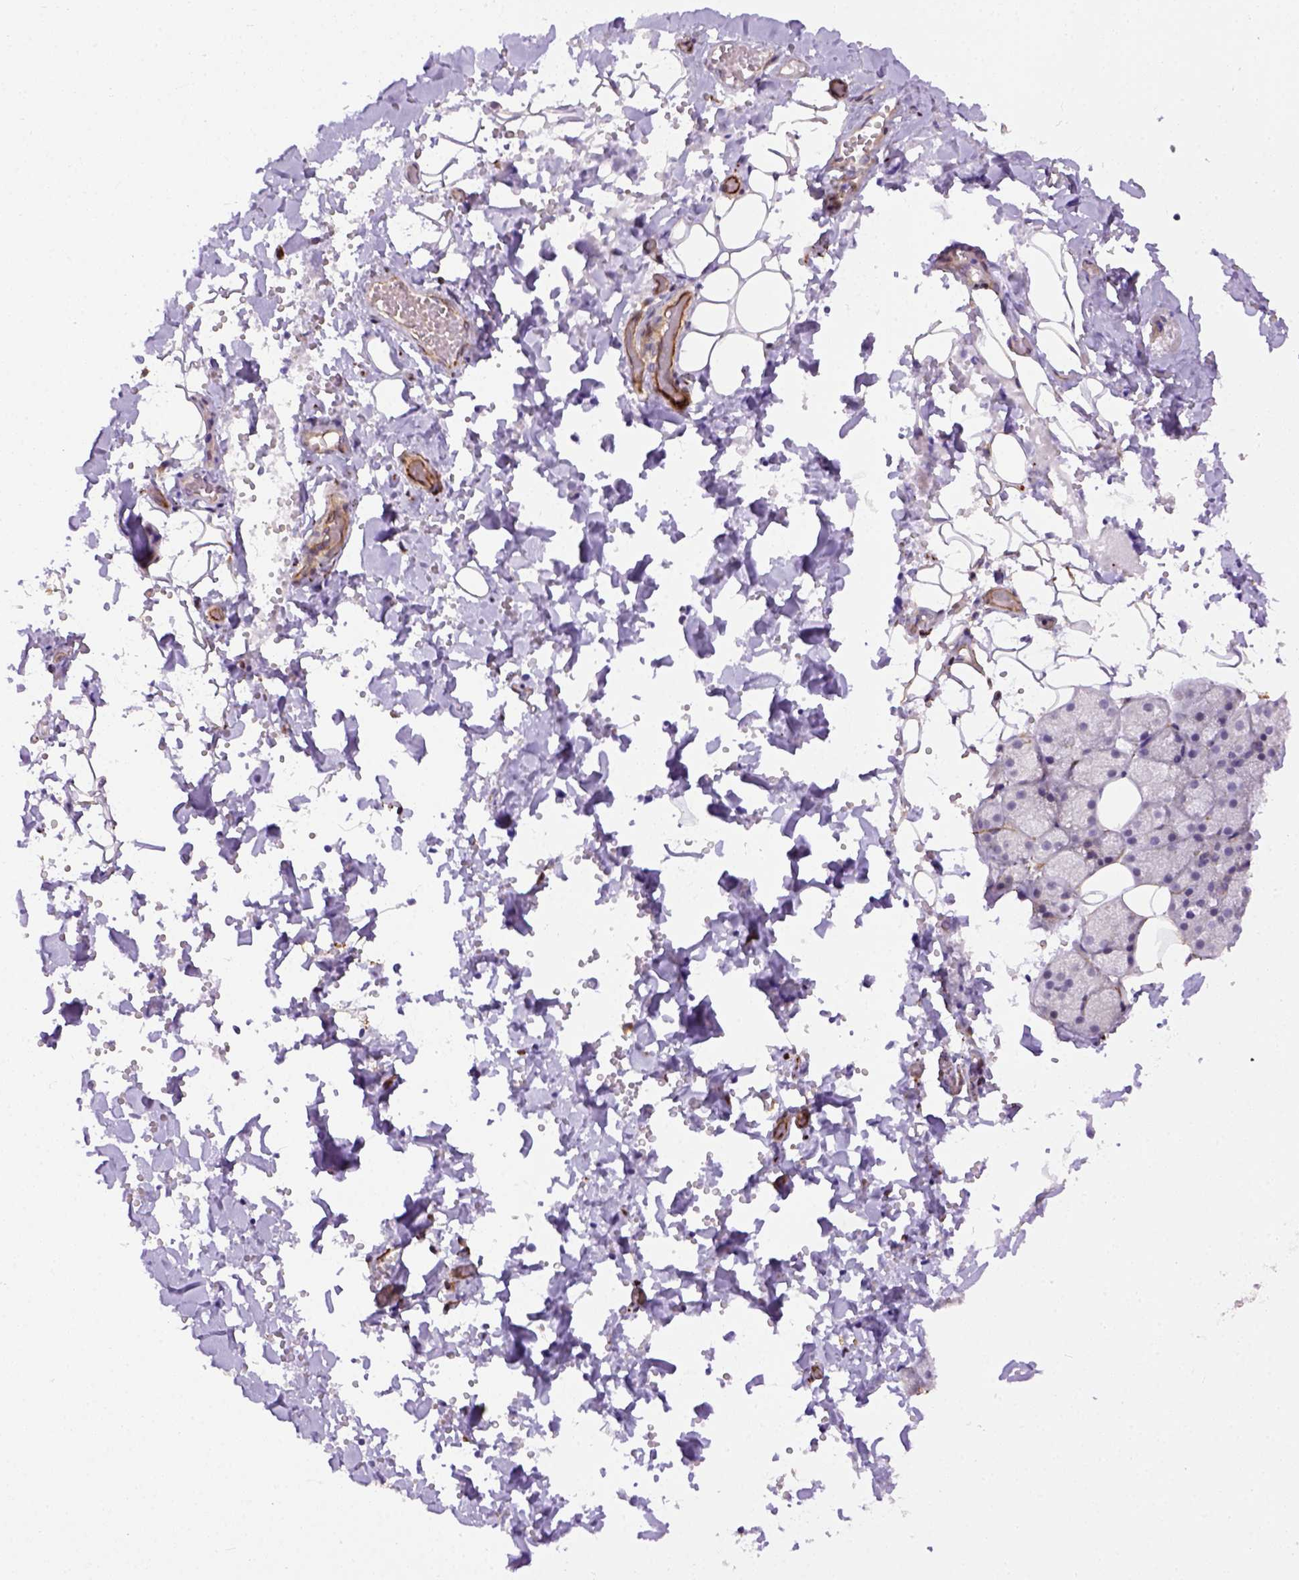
{"staining": {"intensity": "moderate", "quantity": "<25%", "location": "cytoplasmic/membranous"}, "tissue": "salivary gland", "cell_type": "Glandular cells", "image_type": "normal", "snomed": [{"axis": "morphology", "description": "Normal tissue, NOS"}, {"axis": "topography", "description": "Salivary gland"}], "caption": "This photomicrograph shows normal salivary gland stained with immunohistochemistry to label a protein in brown. The cytoplasmic/membranous of glandular cells show moderate positivity for the protein. Nuclei are counter-stained blue.", "gene": "KAZN", "patient": {"sex": "male", "age": 38}}